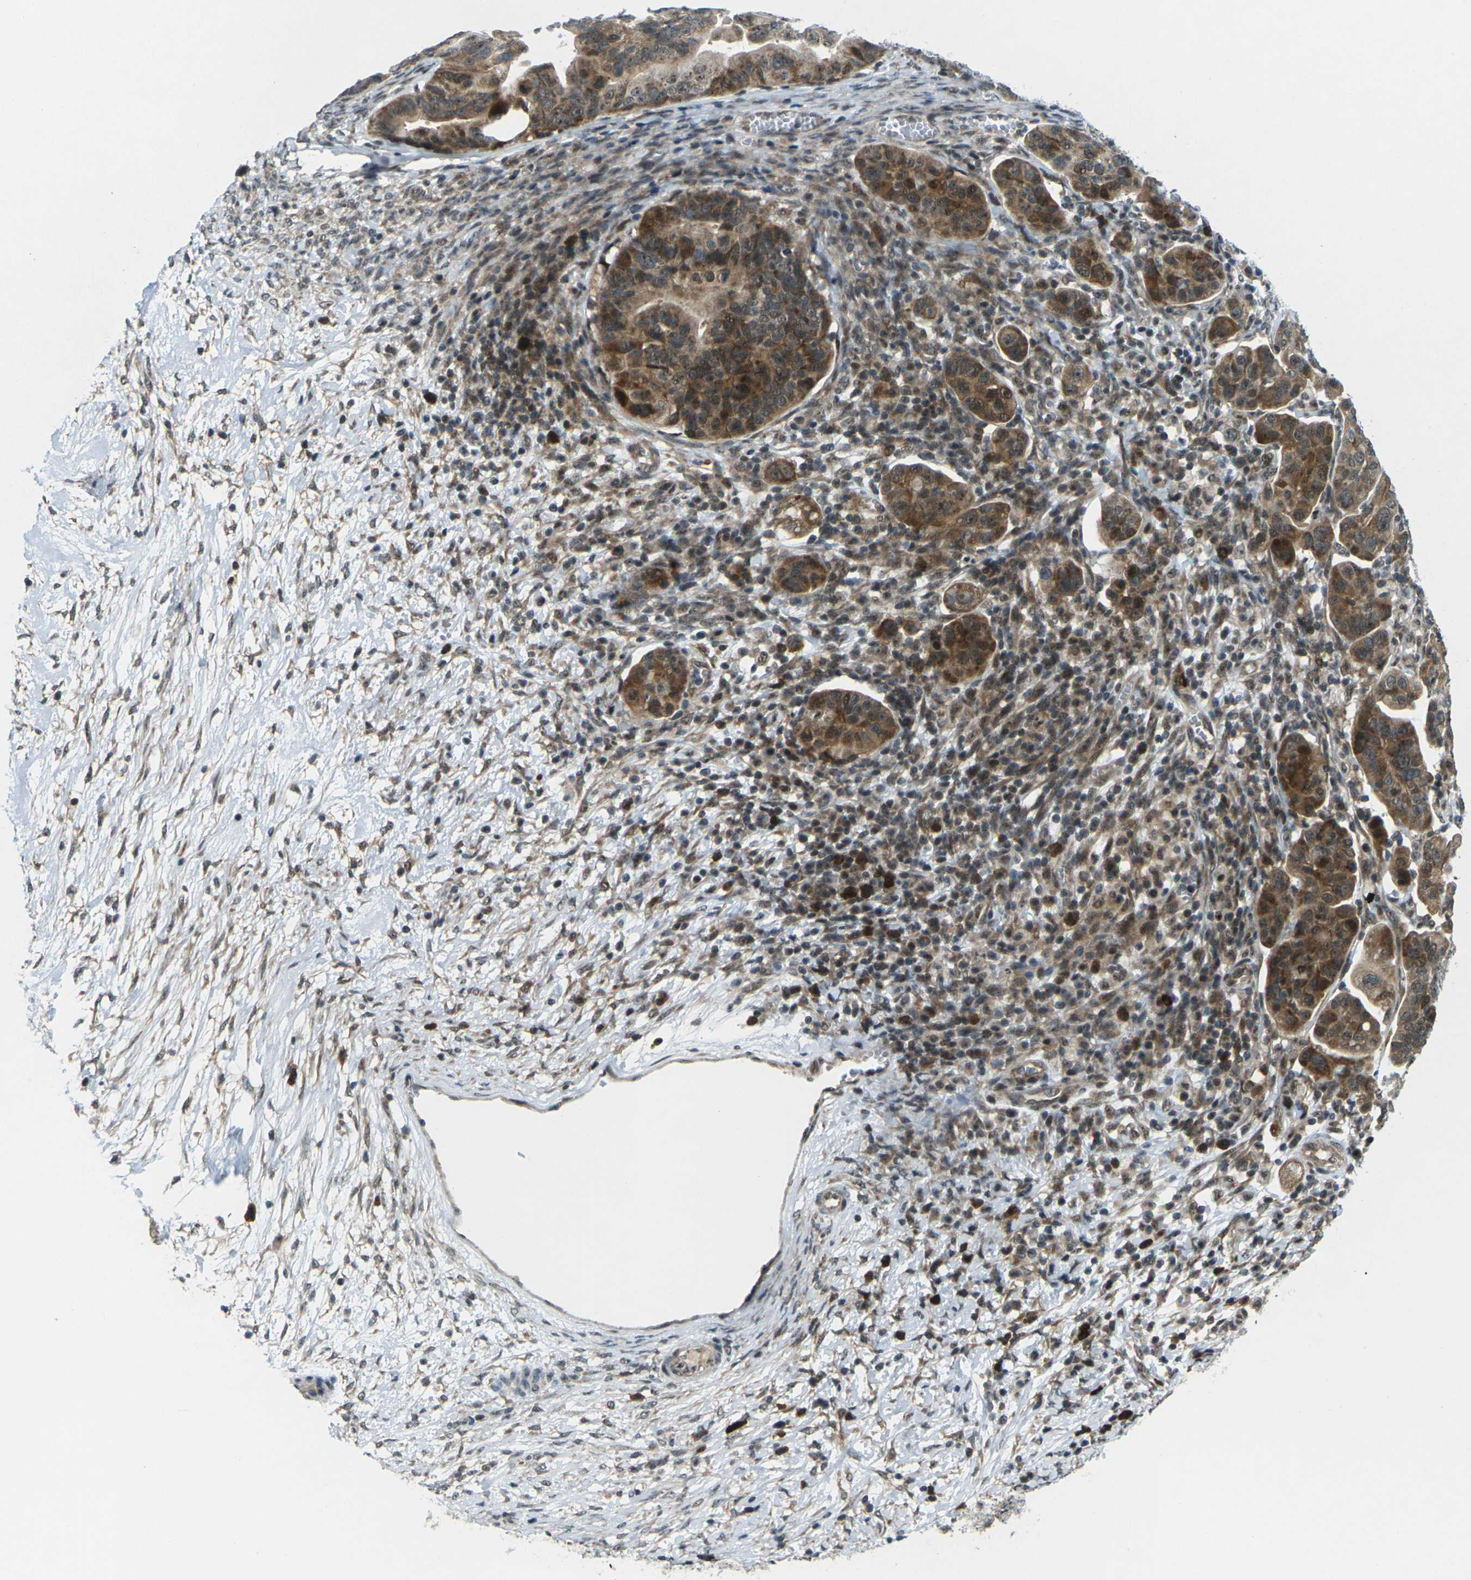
{"staining": {"intensity": "moderate", "quantity": ">75%", "location": "cytoplasmic/membranous"}, "tissue": "ovarian cancer", "cell_type": "Tumor cells", "image_type": "cancer", "snomed": [{"axis": "morphology", "description": "Cystadenocarcinoma, serous, NOS"}, {"axis": "topography", "description": "Ovary"}], "caption": "Immunohistochemistry (IHC) histopathology image of human ovarian serous cystadenocarcinoma stained for a protein (brown), which displays medium levels of moderate cytoplasmic/membranous staining in approximately >75% of tumor cells.", "gene": "UBE2S", "patient": {"sex": "female", "age": 56}}